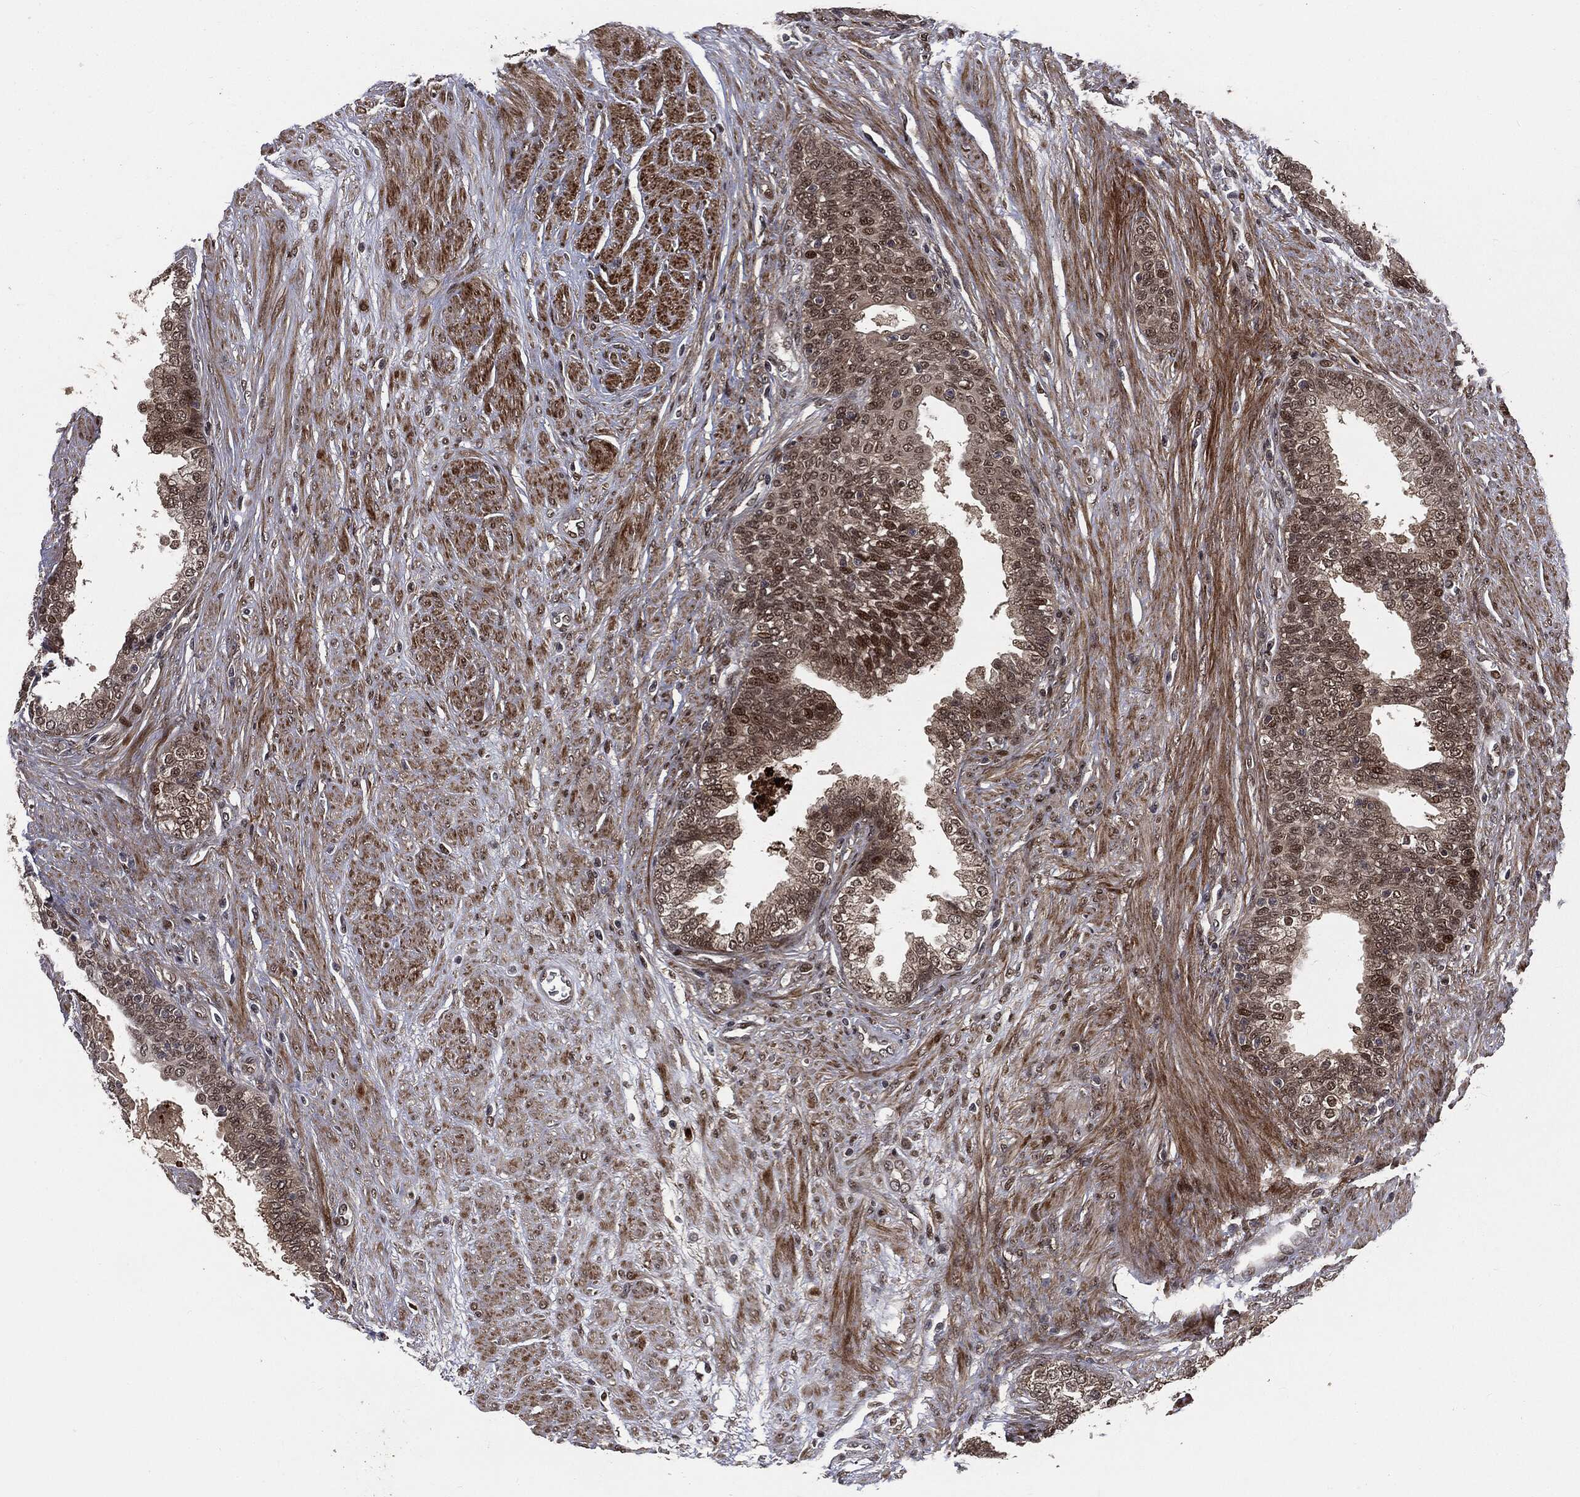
{"staining": {"intensity": "strong", "quantity": "<25%", "location": "cytoplasmic/membranous,nuclear"}, "tissue": "prostate cancer", "cell_type": "Tumor cells", "image_type": "cancer", "snomed": [{"axis": "morphology", "description": "Adenocarcinoma, NOS"}, {"axis": "topography", "description": "Prostate and seminal vesicle, NOS"}, {"axis": "topography", "description": "Prostate"}], "caption": "Protein analysis of adenocarcinoma (prostate) tissue shows strong cytoplasmic/membranous and nuclear expression in approximately <25% of tumor cells. (Brightfield microscopy of DAB IHC at high magnification).", "gene": "SMAD4", "patient": {"sex": "male", "age": 62}}